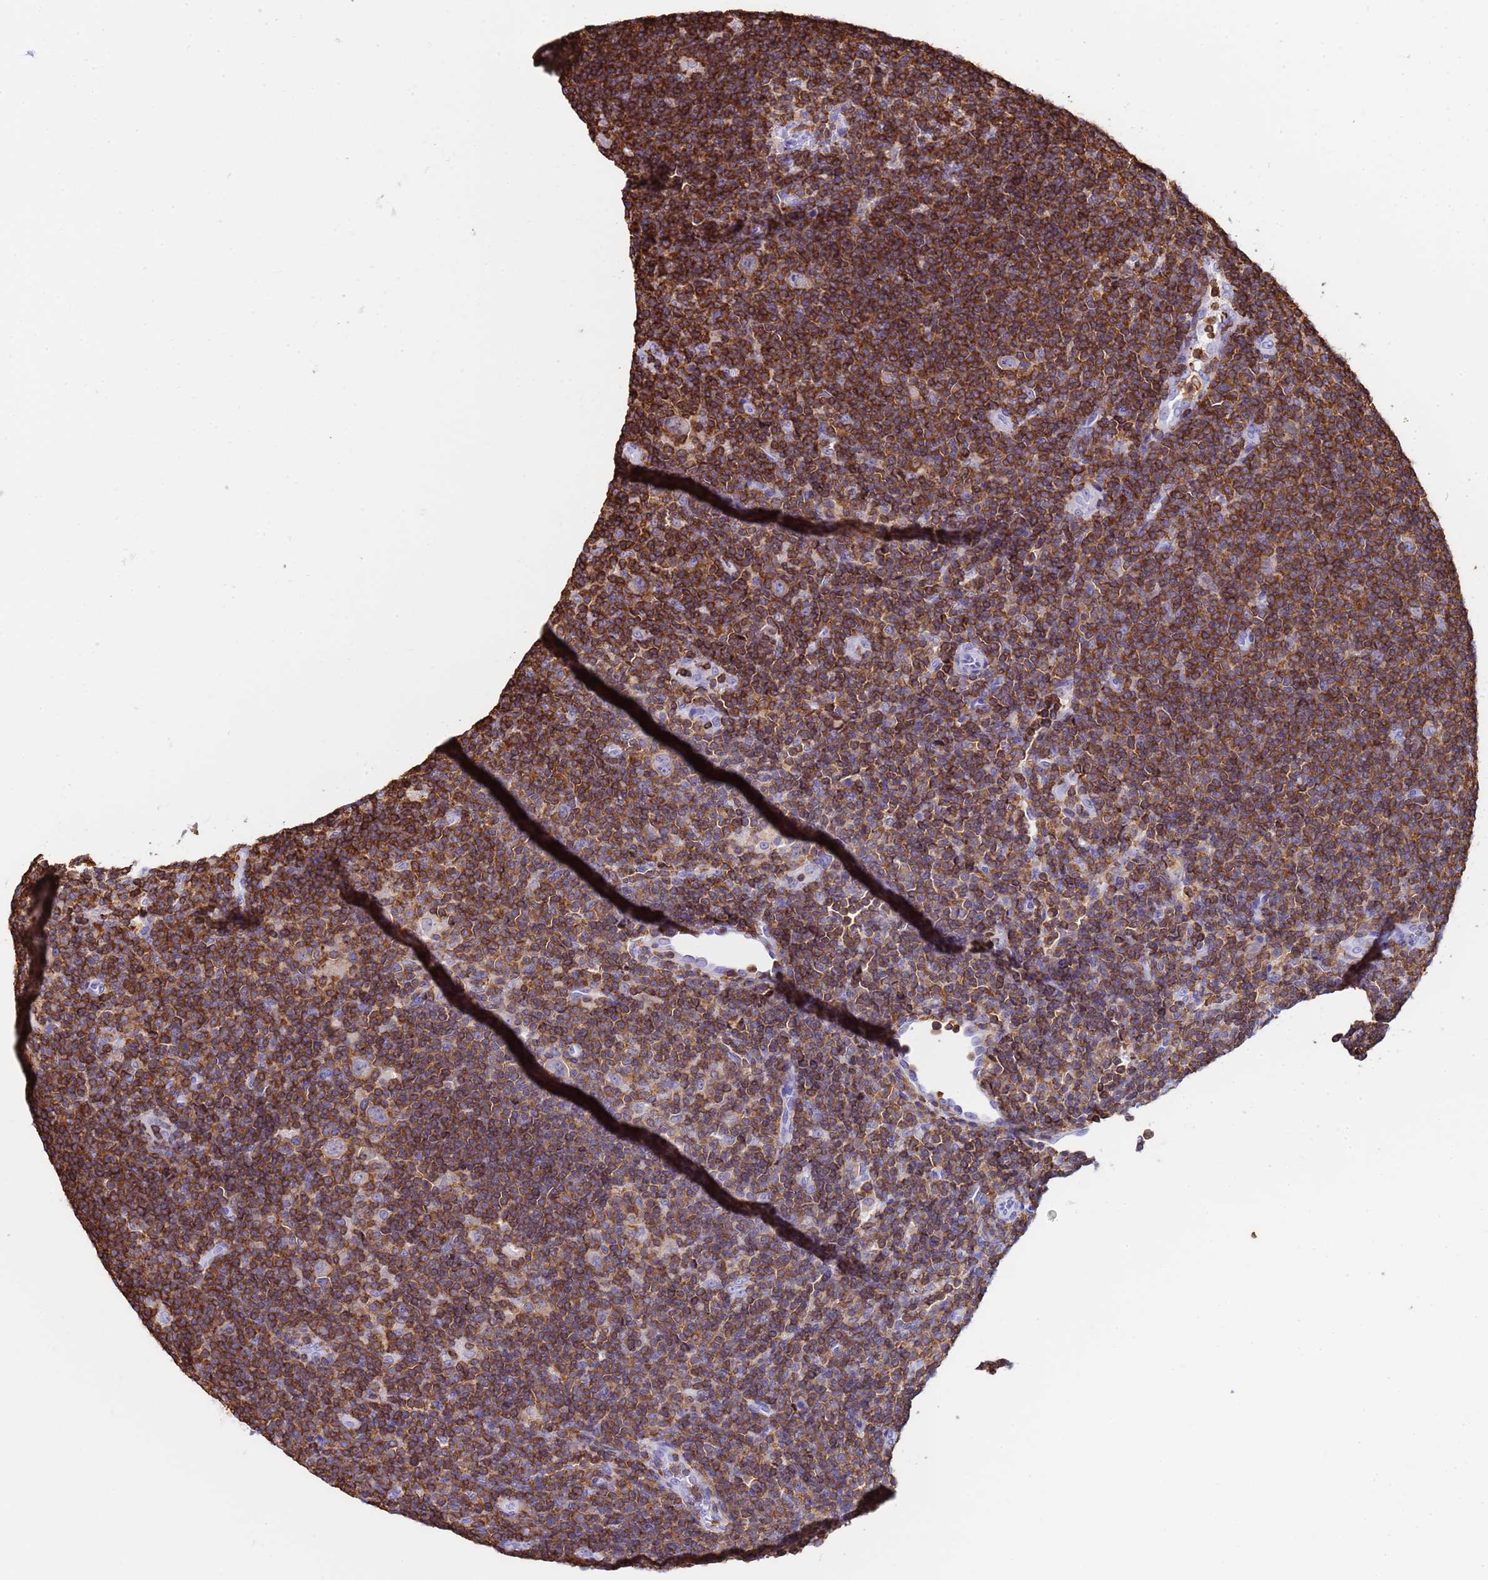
{"staining": {"intensity": "negative", "quantity": "none", "location": "none"}, "tissue": "lymphoma", "cell_type": "Tumor cells", "image_type": "cancer", "snomed": [{"axis": "morphology", "description": "Hodgkin's disease, NOS"}, {"axis": "topography", "description": "Lymph node"}], "caption": "Tumor cells show no significant protein expression in lymphoma.", "gene": "IRF5", "patient": {"sex": "female", "age": 57}}